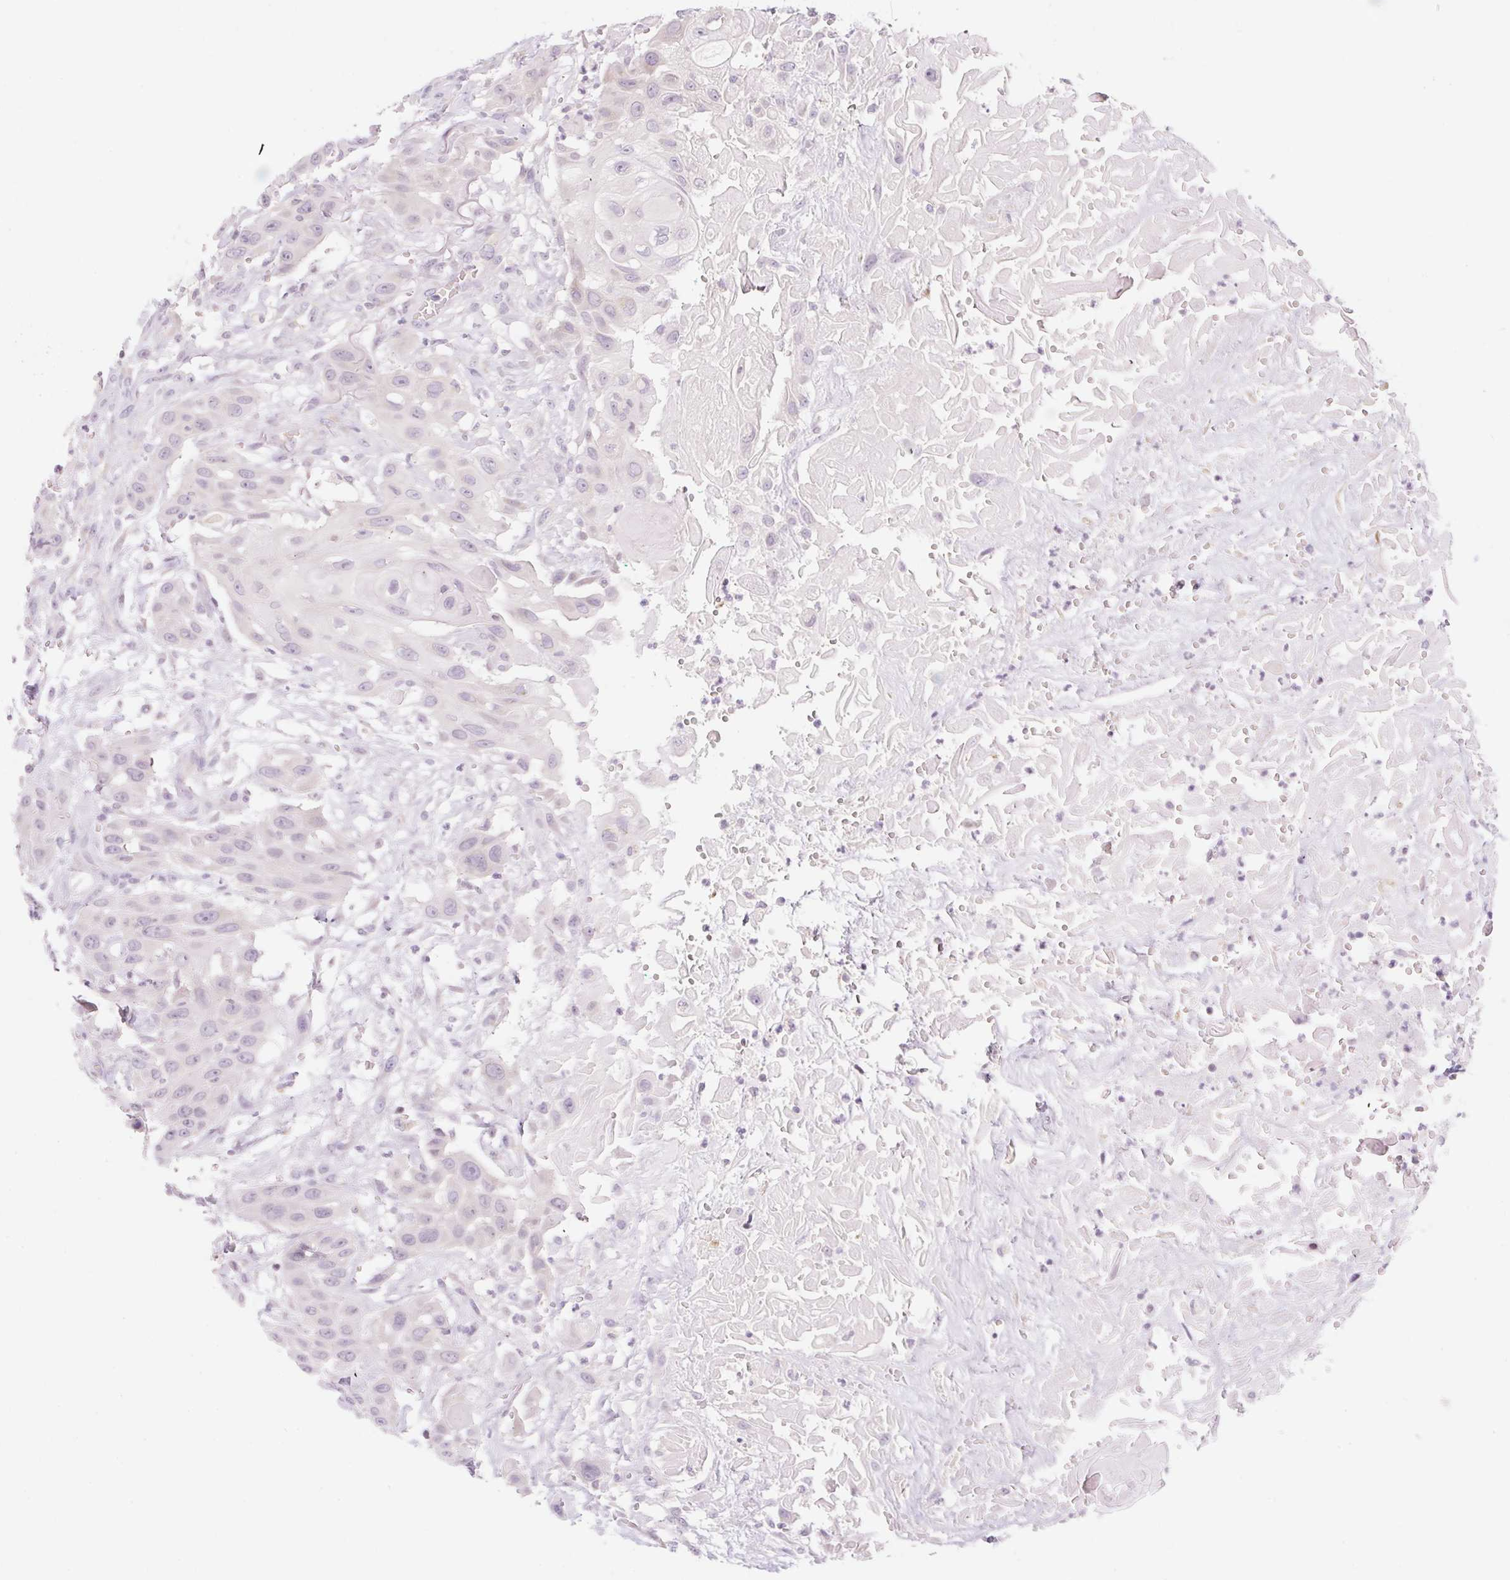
{"staining": {"intensity": "negative", "quantity": "none", "location": "none"}, "tissue": "head and neck cancer", "cell_type": "Tumor cells", "image_type": "cancer", "snomed": [{"axis": "morphology", "description": "Squamous cell carcinoma, NOS"}, {"axis": "topography", "description": "Head-Neck"}], "caption": "This is a micrograph of immunohistochemistry staining of squamous cell carcinoma (head and neck), which shows no expression in tumor cells. (DAB immunohistochemistry (IHC) visualized using brightfield microscopy, high magnification).", "gene": "CASKIN1", "patient": {"sex": "male", "age": 81}}